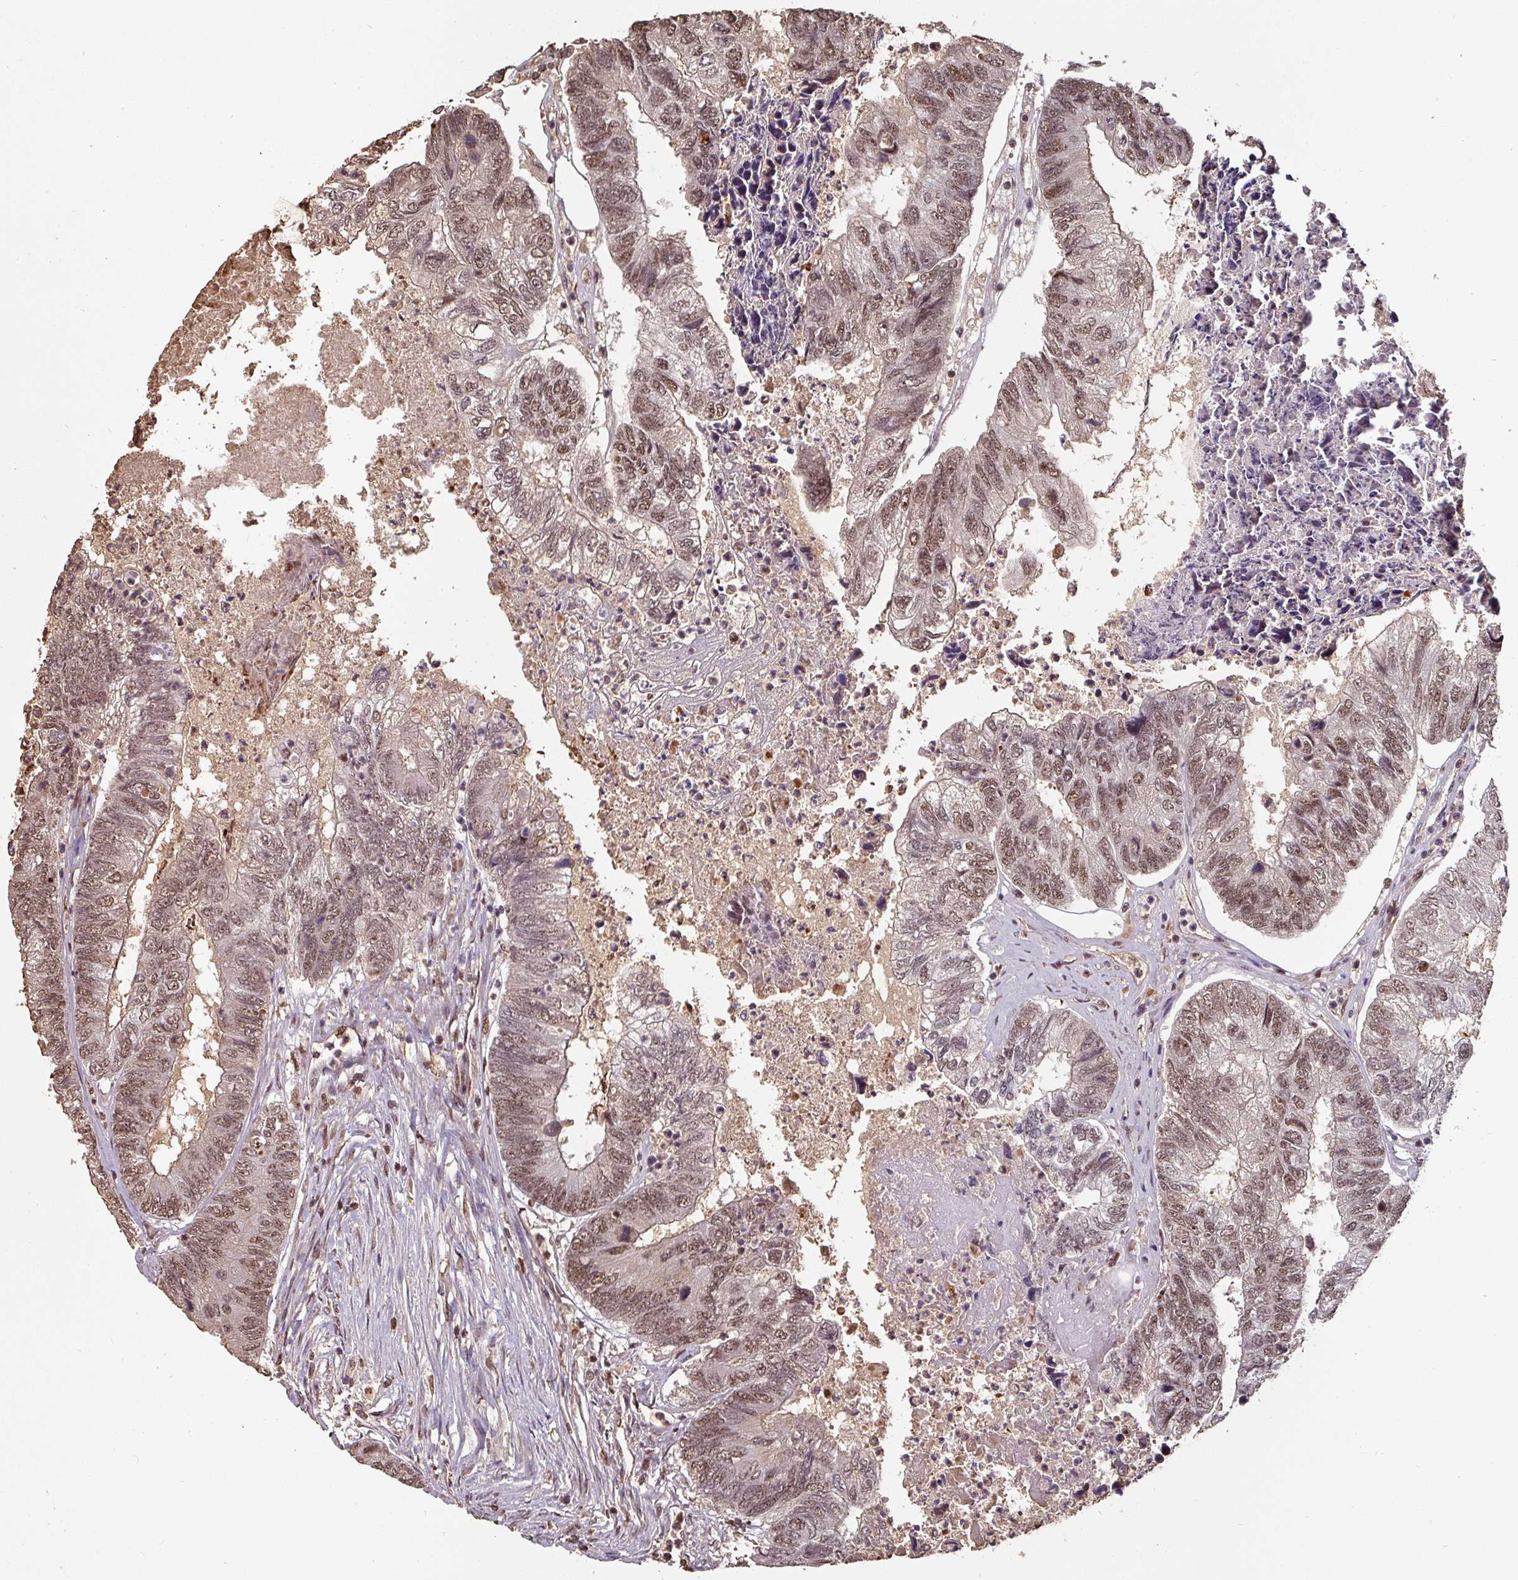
{"staining": {"intensity": "moderate", "quantity": ">75%", "location": "nuclear"}, "tissue": "colorectal cancer", "cell_type": "Tumor cells", "image_type": "cancer", "snomed": [{"axis": "morphology", "description": "Adenocarcinoma, NOS"}, {"axis": "topography", "description": "Colon"}], "caption": "Immunohistochemical staining of human adenocarcinoma (colorectal) displays medium levels of moderate nuclear protein positivity in about >75% of tumor cells.", "gene": "POLD1", "patient": {"sex": "female", "age": 67}}